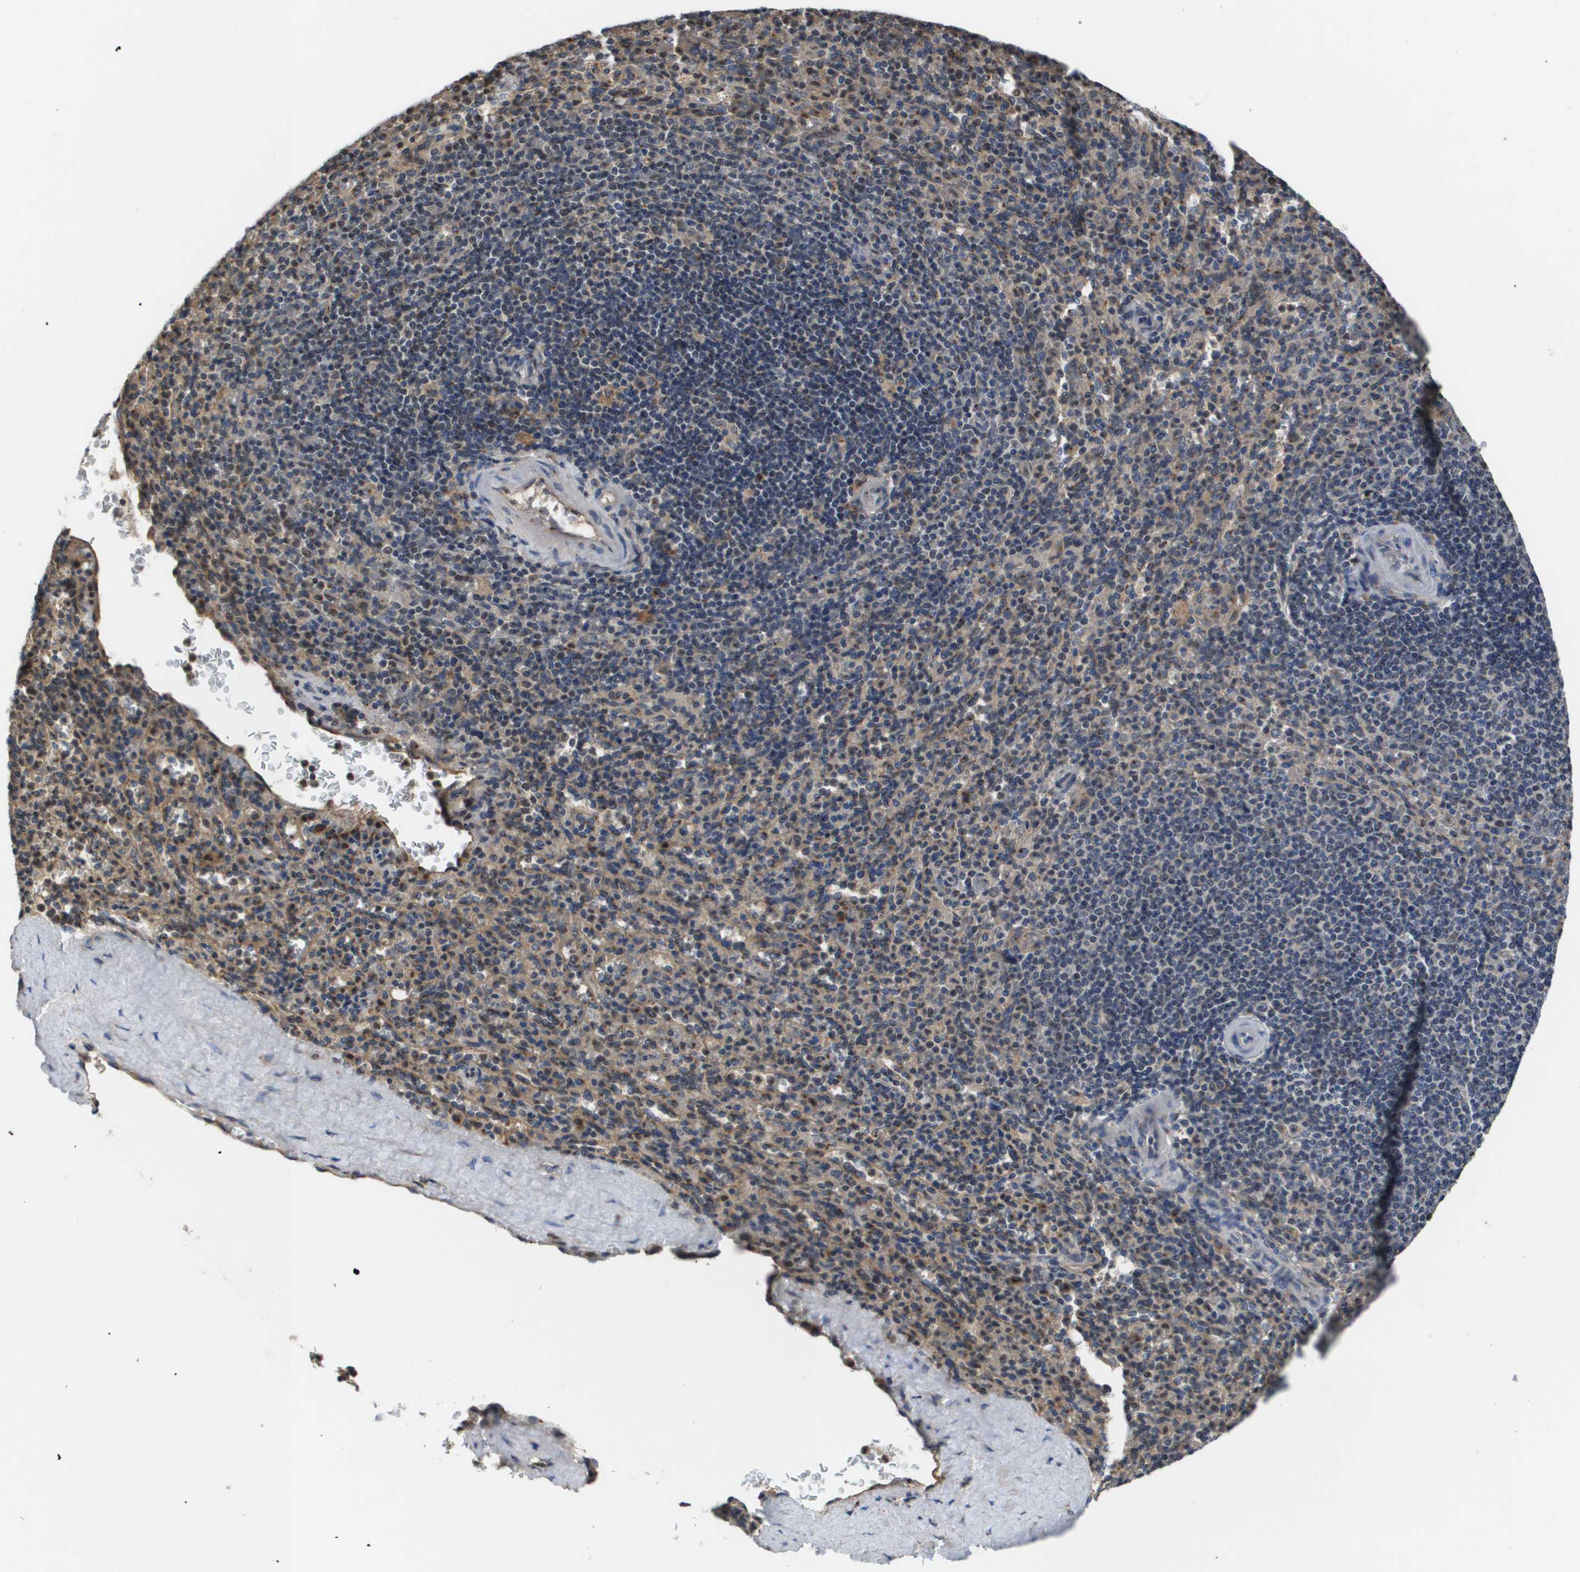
{"staining": {"intensity": "moderate", "quantity": "<25%", "location": "cytoplasmic/membranous"}, "tissue": "spleen", "cell_type": "Cells in red pulp", "image_type": "normal", "snomed": [{"axis": "morphology", "description": "Normal tissue, NOS"}, {"axis": "topography", "description": "Spleen"}], "caption": "Cells in red pulp reveal low levels of moderate cytoplasmic/membranous positivity in about <25% of cells in unremarkable spleen.", "gene": "PCK1", "patient": {"sex": "male", "age": 36}}